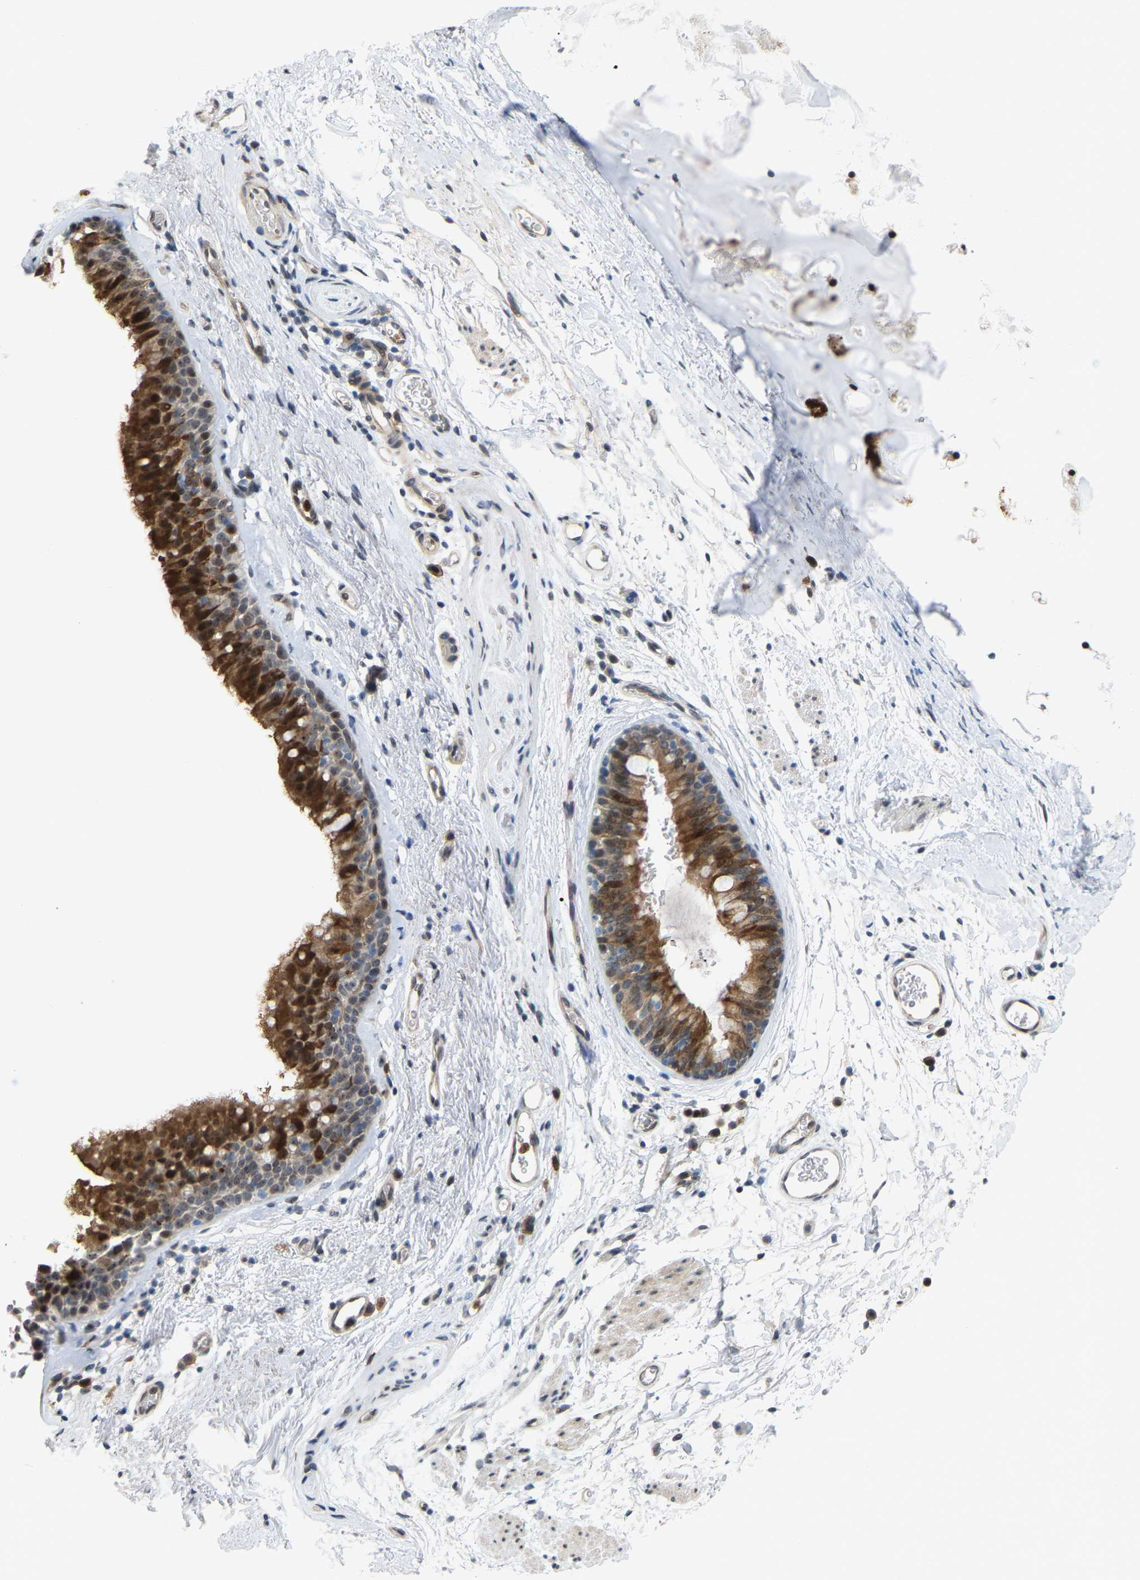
{"staining": {"intensity": "strong", "quantity": ">75%", "location": "cytoplasmic/membranous,nuclear"}, "tissue": "bronchus", "cell_type": "Respiratory epithelial cells", "image_type": "normal", "snomed": [{"axis": "morphology", "description": "Normal tissue, NOS"}, {"axis": "topography", "description": "Cartilage tissue"}, {"axis": "topography", "description": "Bronchus"}], "caption": "Bronchus stained with DAB IHC shows high levels of strong cytoplasmic/membranous,nuclear staining in about >75% of respiratory epithelial cells. The staining was performed using DAB (3,3'-diaminobenzidine), with brown indicating positive protein expression. Nuclei are stained blue with hematoxylin.", "gene": "CROT", "patient": {"sex": "female", "age": 53}}